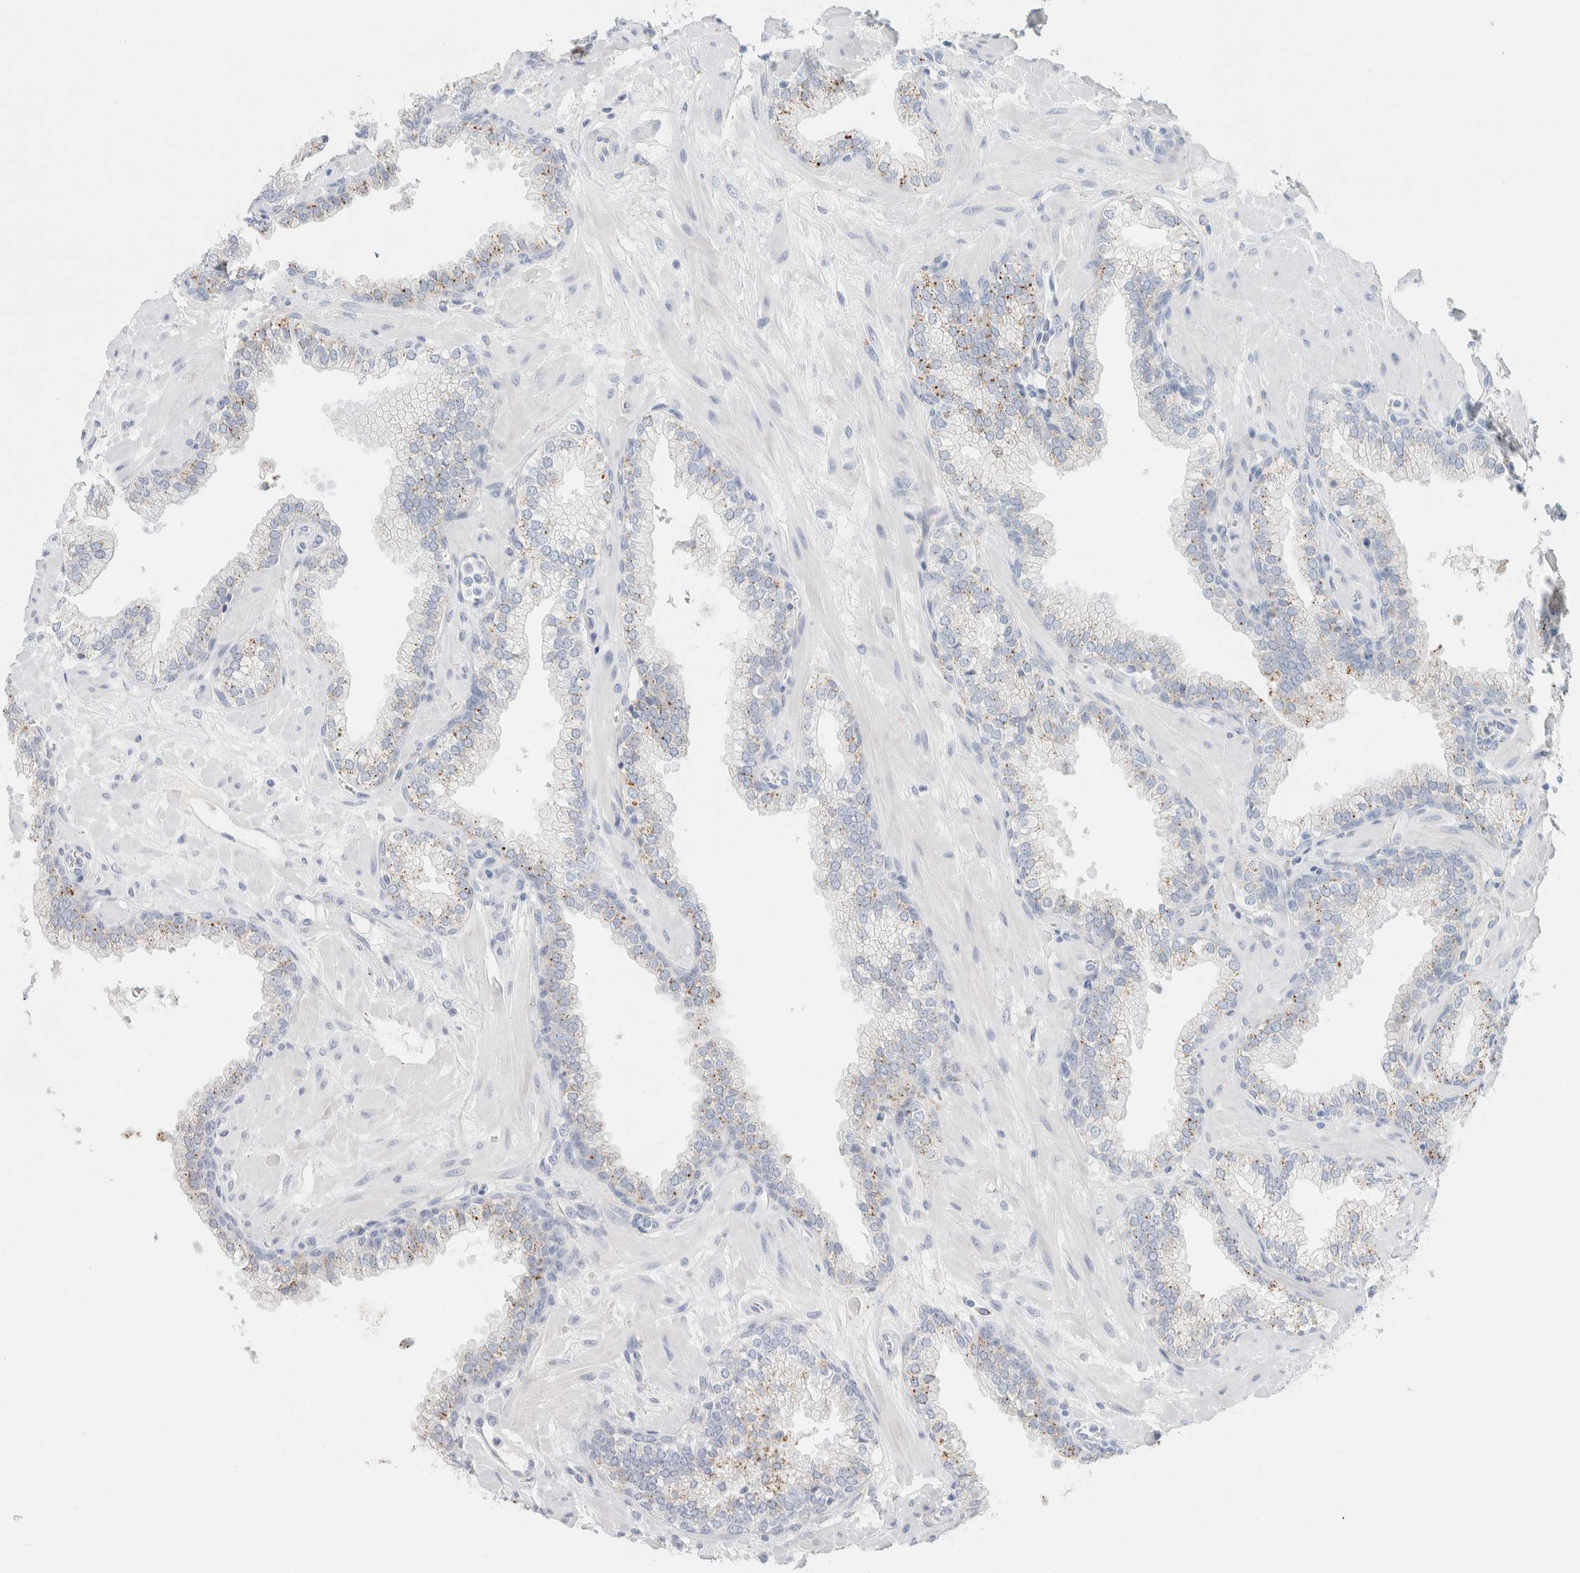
{"staining": {"intensity": "moderate", "quantity": "<25%", "location": "cytoplasmic/membranous"}, "tissue": "prostate", "cell_type": "Glandular cells", "image_type": "normal", "snomed": [{"axis": "morphology", "description": "Normal tissue, NOS"}, {"axis": "morphology", "description": "Urothelial carcinoma, Low grade"}, {"axis": "topography", "description": "Urinary bladder"}, {"axis": "topography", "description": "Prostate"}], "caption": "Brown immunohistochemical staining in normal prostate demonstrates moderate cytoplasmic/membranous staining in approximately <25% of glandular cells.", "gene": "CPQ", "patient": {"sex": "male", "age": 60}}